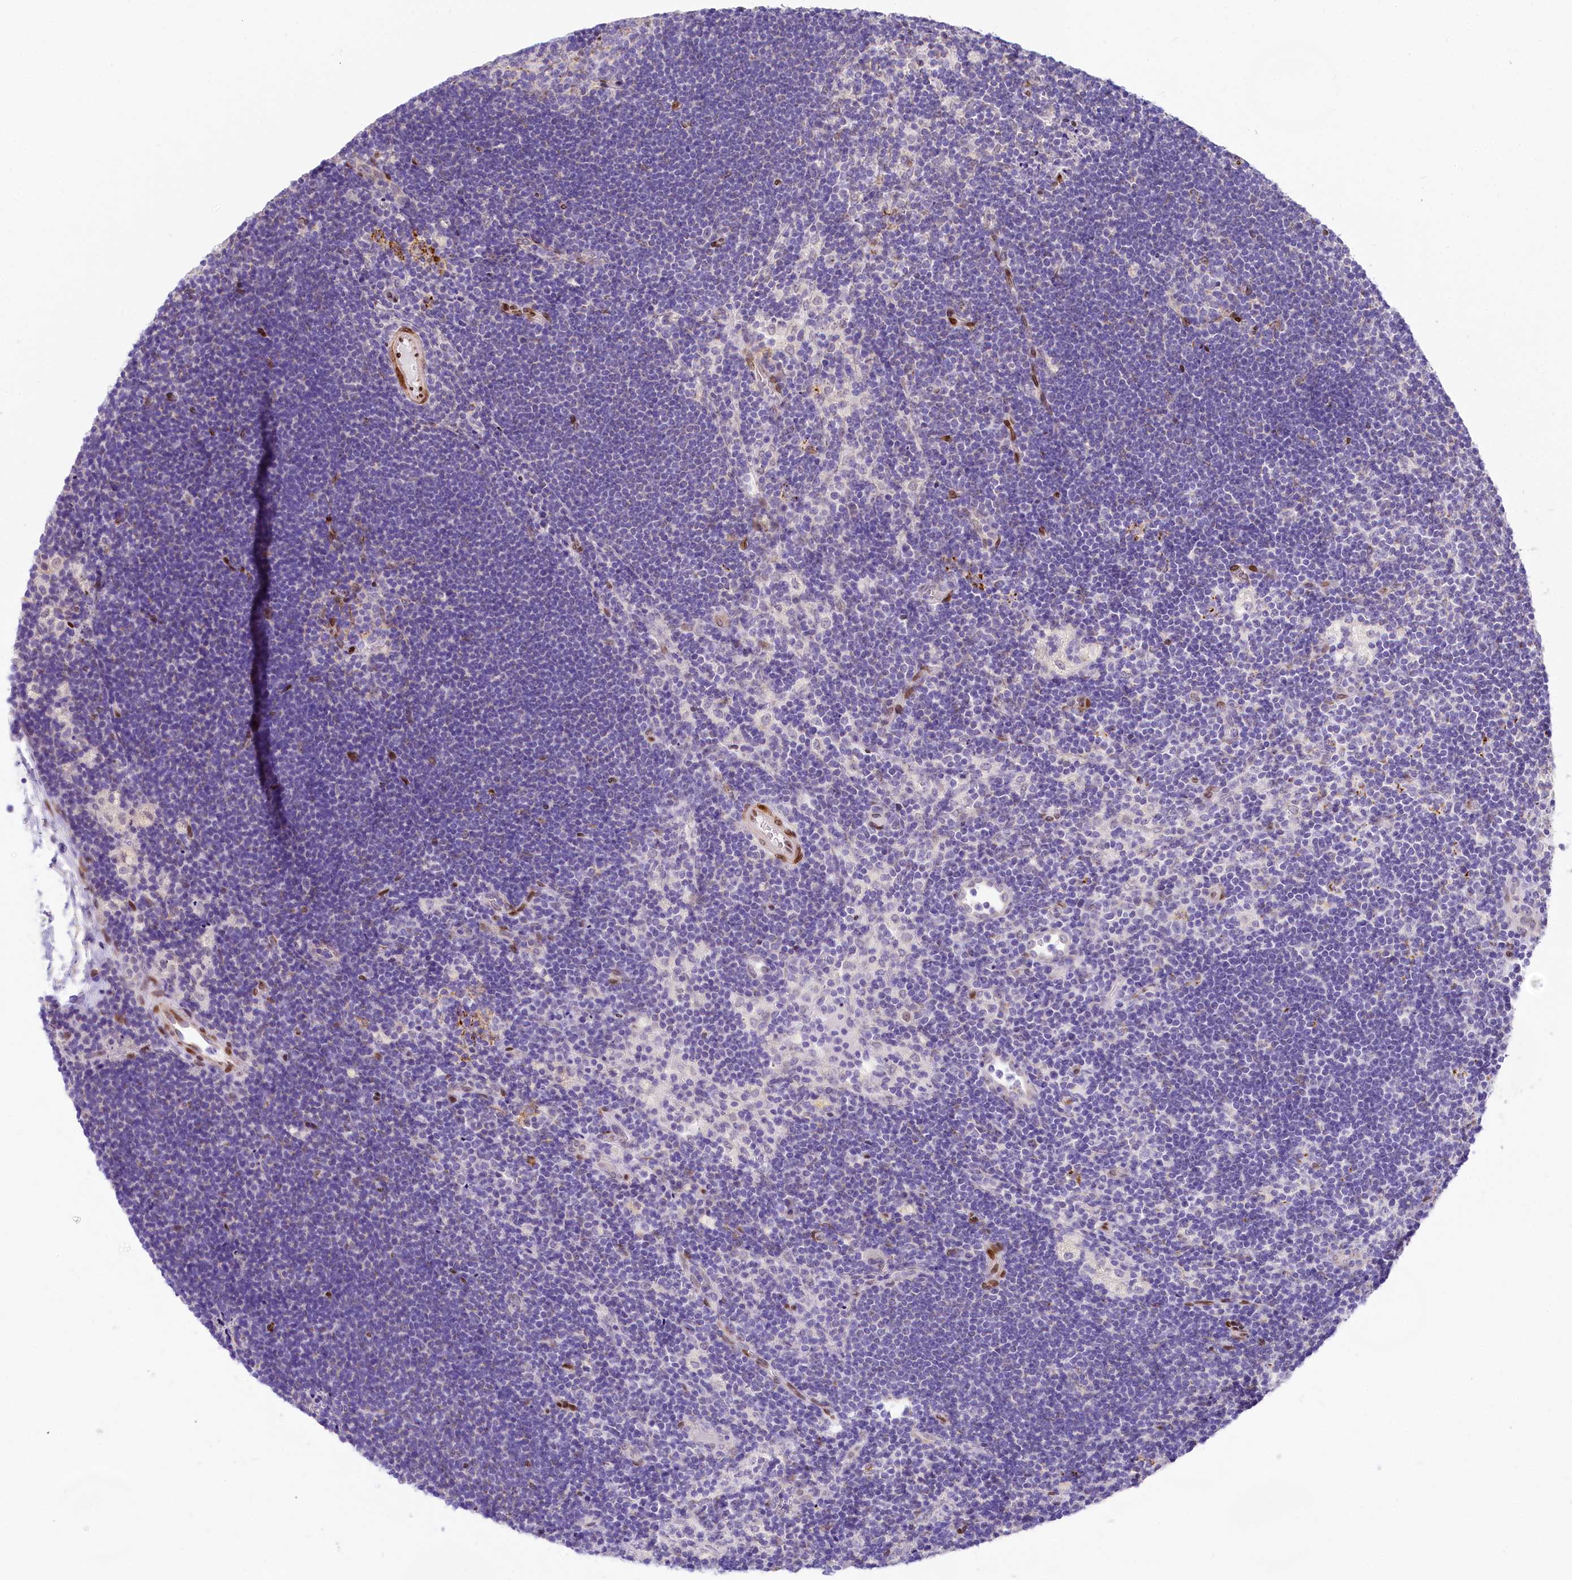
{"staining": {"intensity": "negative", "quantity": "none", "location": "none"}, "tissue": "lymph node", "cell_type": "Germinal center cells", "image_type": "normal", "snomed": [{"axis": "morphology", "description": "Normal tissue, NOS"}, {"axis": "topography", "description": "Lymph node"}], "caption": "Immunohistochemistry photomicrograph of normal lymph node: human lymph node stained with DAB (3,3'-diaminobenzidine) exhibits no significant protein positivity in germinal center cells. (Immunohistochemistry, brightfield microscopy, high magnification).", "gene": "PPIP5K2", "patient": {"sex": "male", "age": 24}}